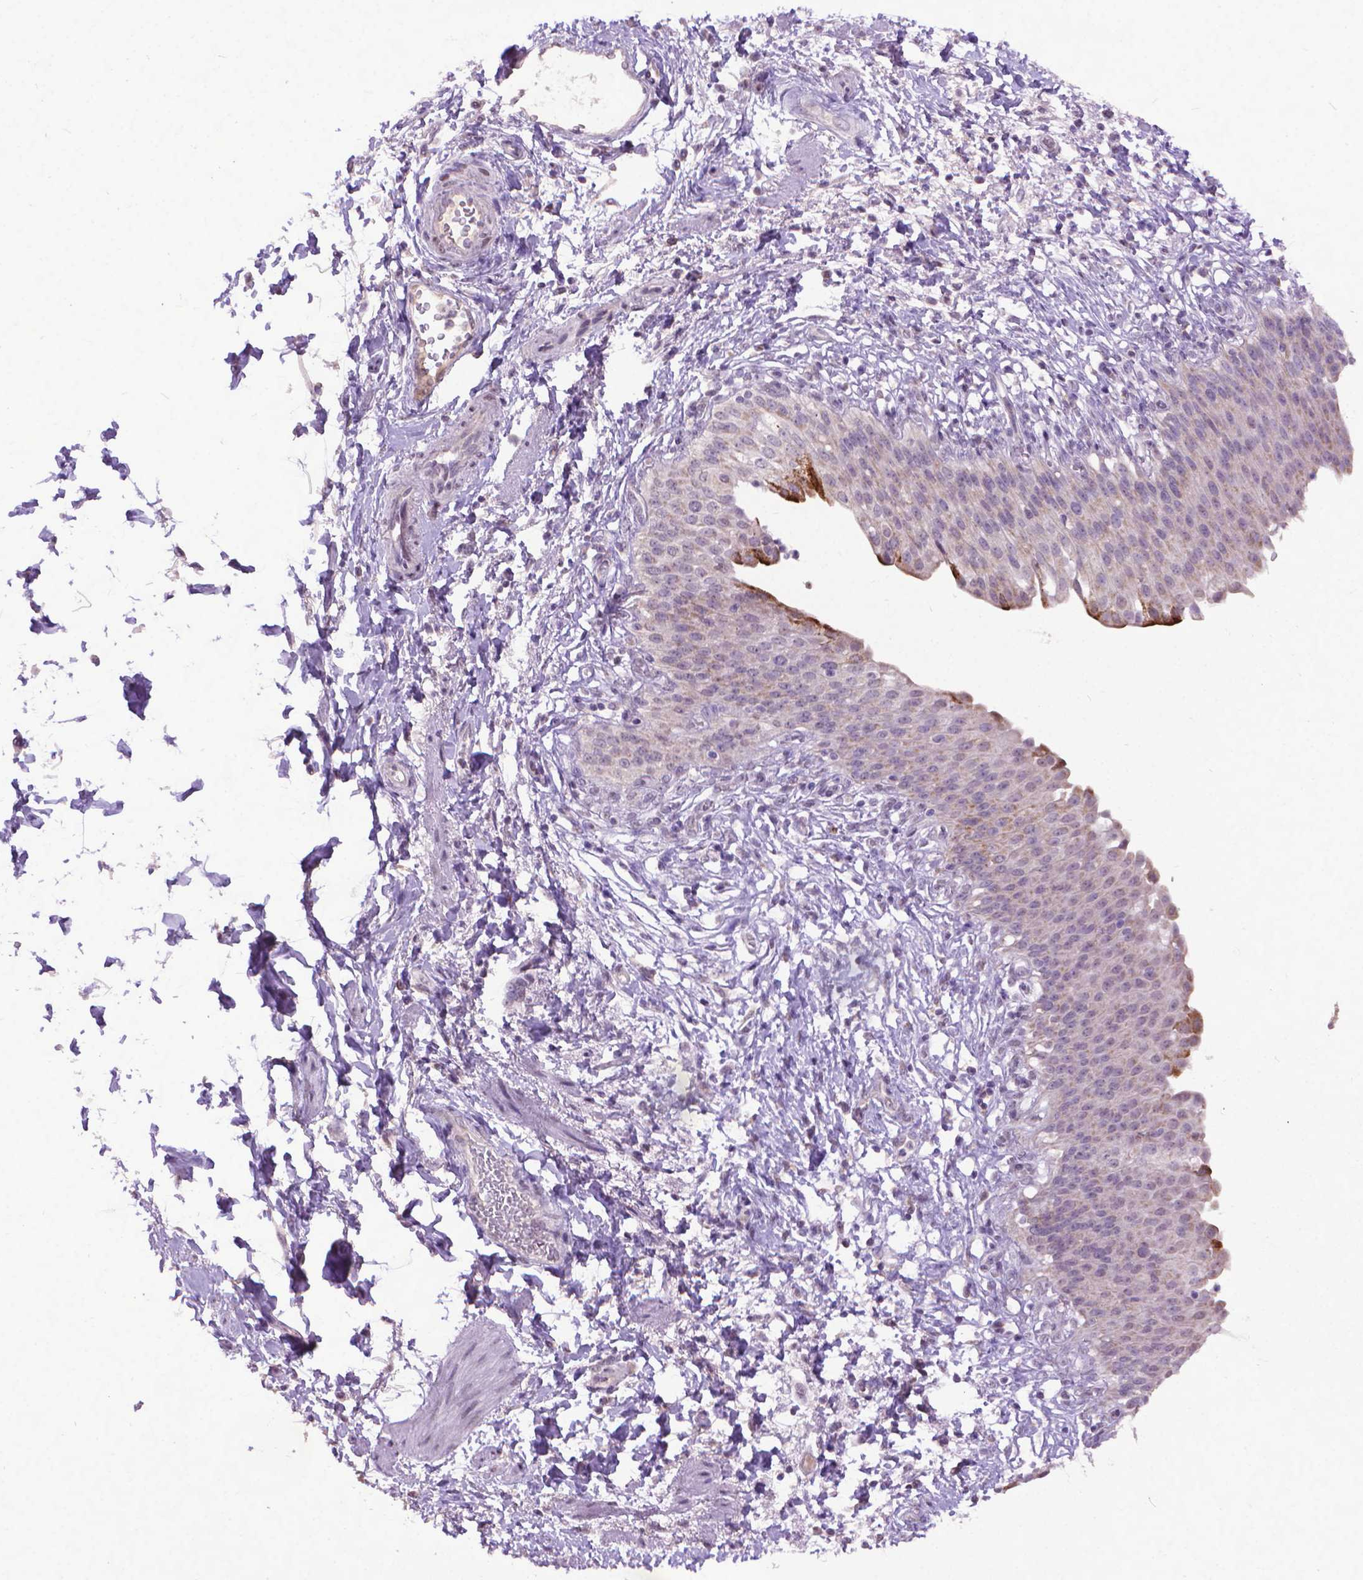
{"staining": {"intensity": "strong", "quantity": "<25%", "location": "cytoplasmic/membranous"}, "tissue": "urinary bladder", "cell_type": "Urothelial cells", "image_type": "normal", "snomed": [{"axis": "morphology", "description": "Normal tissue, NOS"}, {"axis": "topography", "description": "Urinary bladder"}, {"axis": "topography", "description": "Peripheral nerve tissue"}], "caption": "Immunohistochemical staining of unremarkable human urinary bladder reveals <25% levels of strong cytoplasmic/membranous protein expression in approximately <25% of urothelial cells.", "gene": "KMO", "patient": {"sex": "female", "age": 60}}